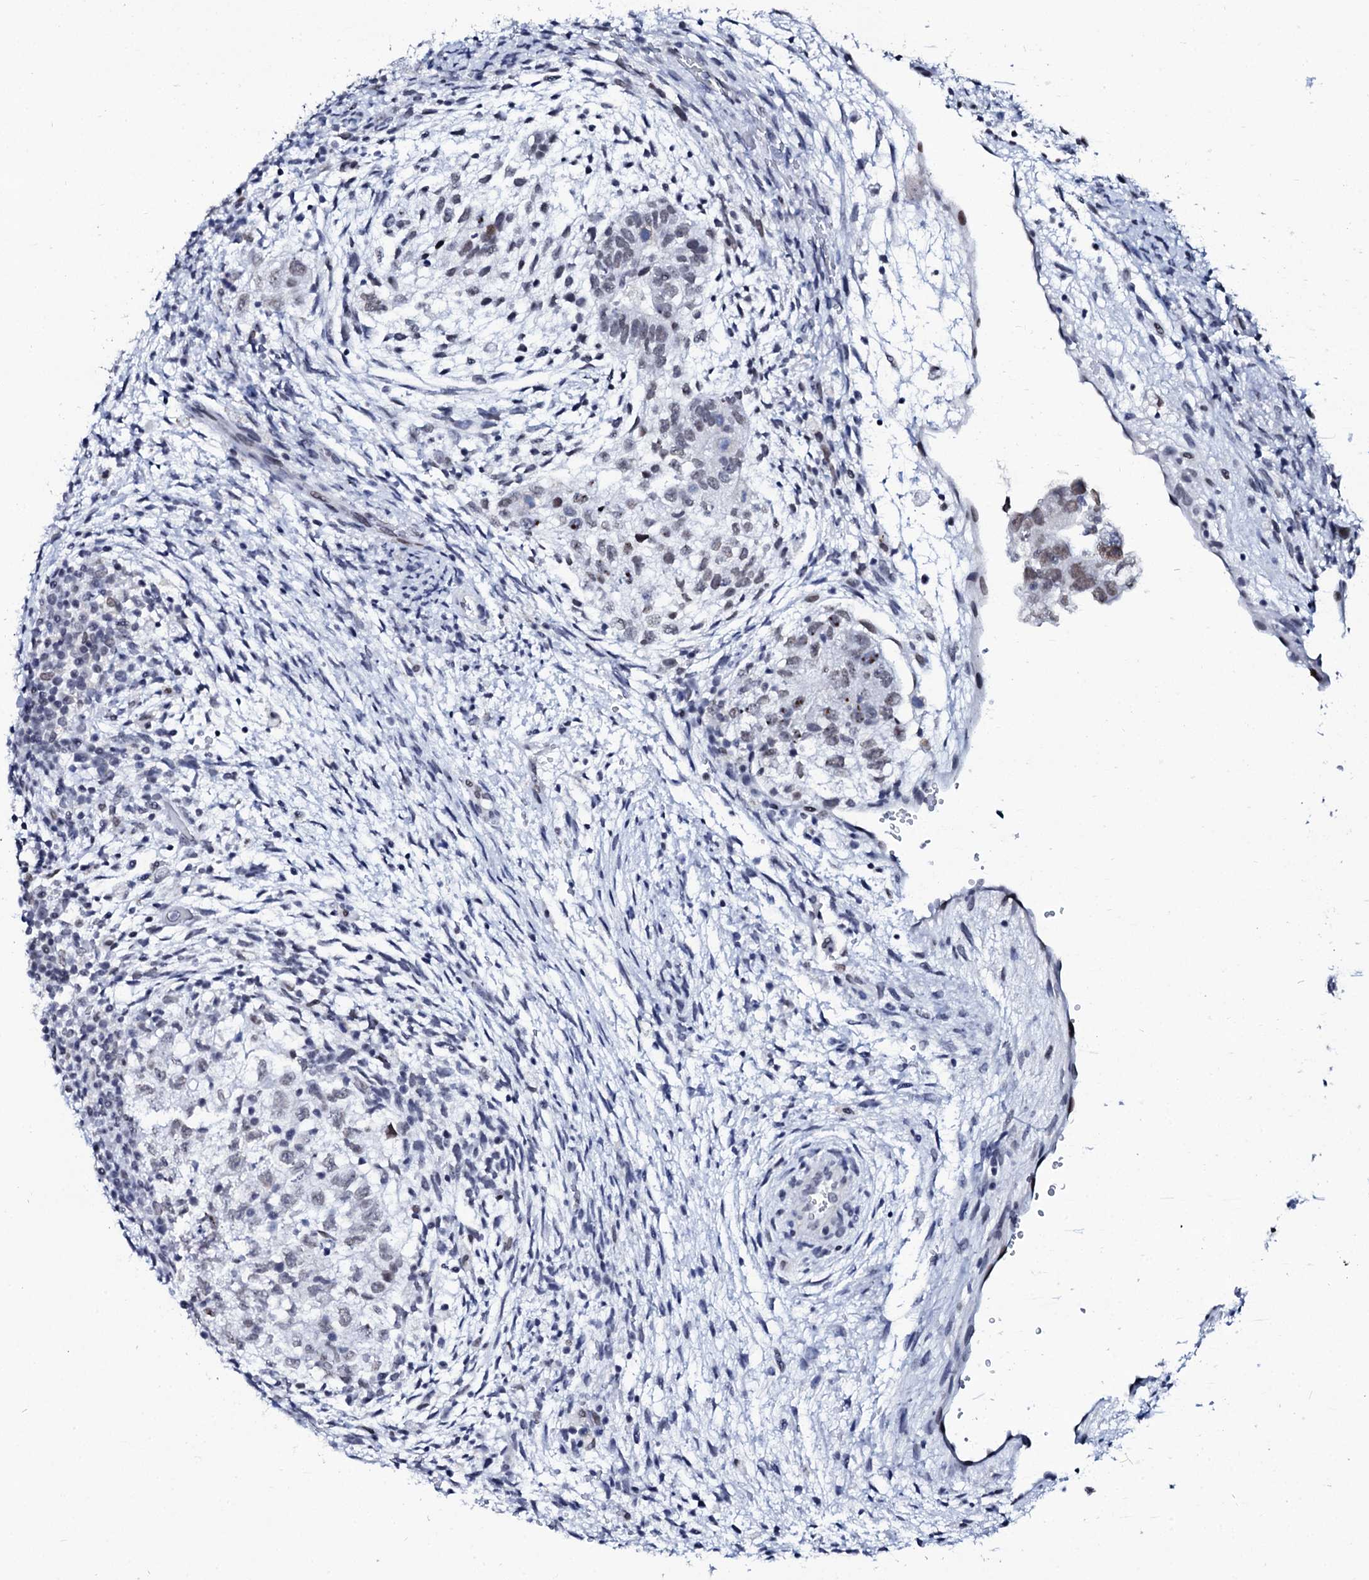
{"staining": {"intensity": "weak", "quantity": "<25%", "location": "nuclear"}, "tissue": "testis cancer", "cell_type": "Tumor cells", "image_type": "cancer", "snomed": [{"axis": "morphology", "description": "Carcinoma, Embryonal, NOS"}, {"axis": "topography", "description": "Testis"}], "caption": "High power microscopy image of an immunohistochemistry micrograph of testis cancer (embryonal carcinoma), revealing no significant positivity in tumor cells.", "gene": "SPATA19", "patient": {"sex": "male", "age": 37}}